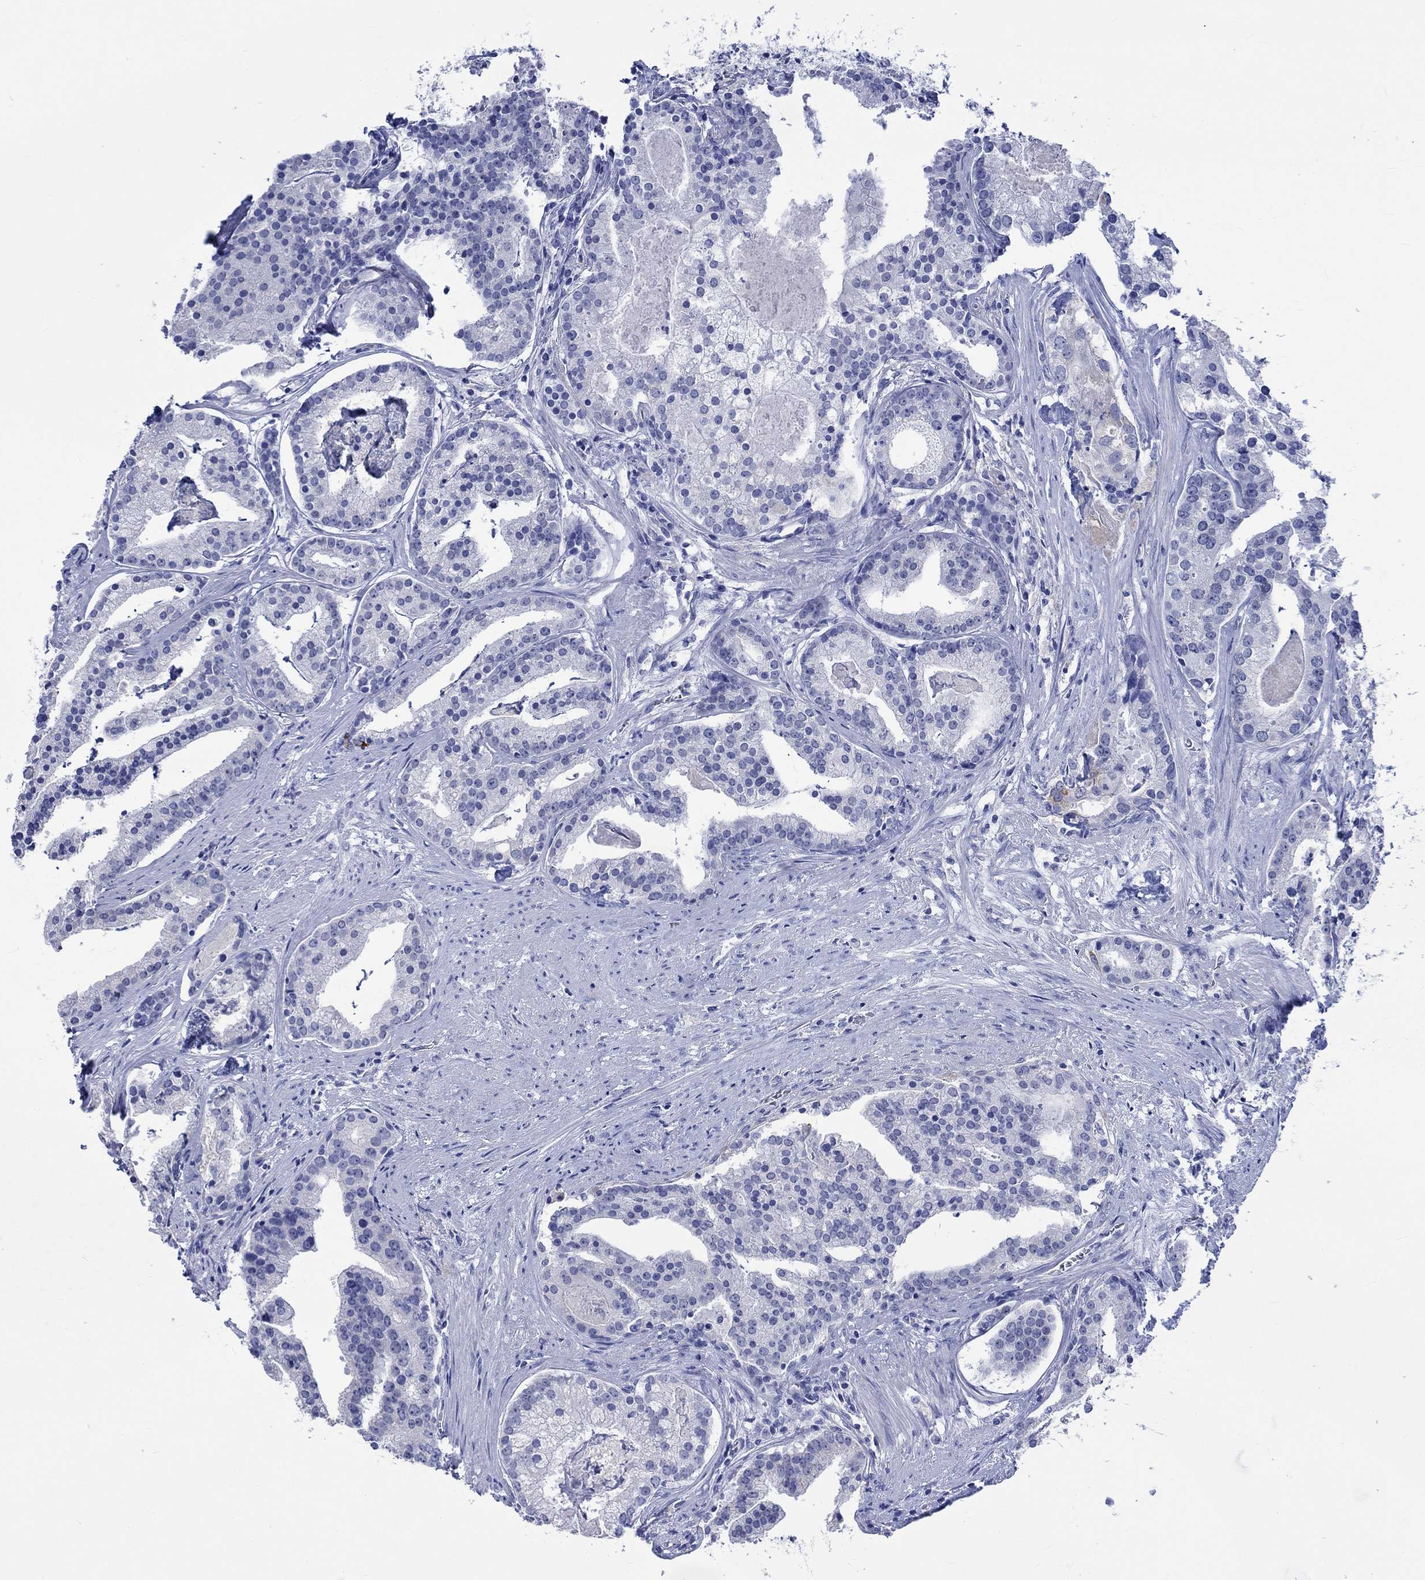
{"staining": {"intensity": "negative", "quantity": "none", "location": "none"}, "tissue": "prostate cancer", "cell_type": "Tumor cells", "image_type": "cancer", "snomed": [{"axis": "morphology", "description": "Adenocarcinoma, NOS"}, {"axis": "topography", "description": "Prostate and seminal vesicle, NOS"}, {"axis": "topography", "description": "Prostate"}], "caption": "This photomicrograph is of prostate adenocarcinoma stained with immunohistochemistry to label a protein in brown with the nuclei are counter-stained blue. There is no staining in tumor cells.", "gene": "KLHL33", "patient": {"sex": "male", "age": 44}}